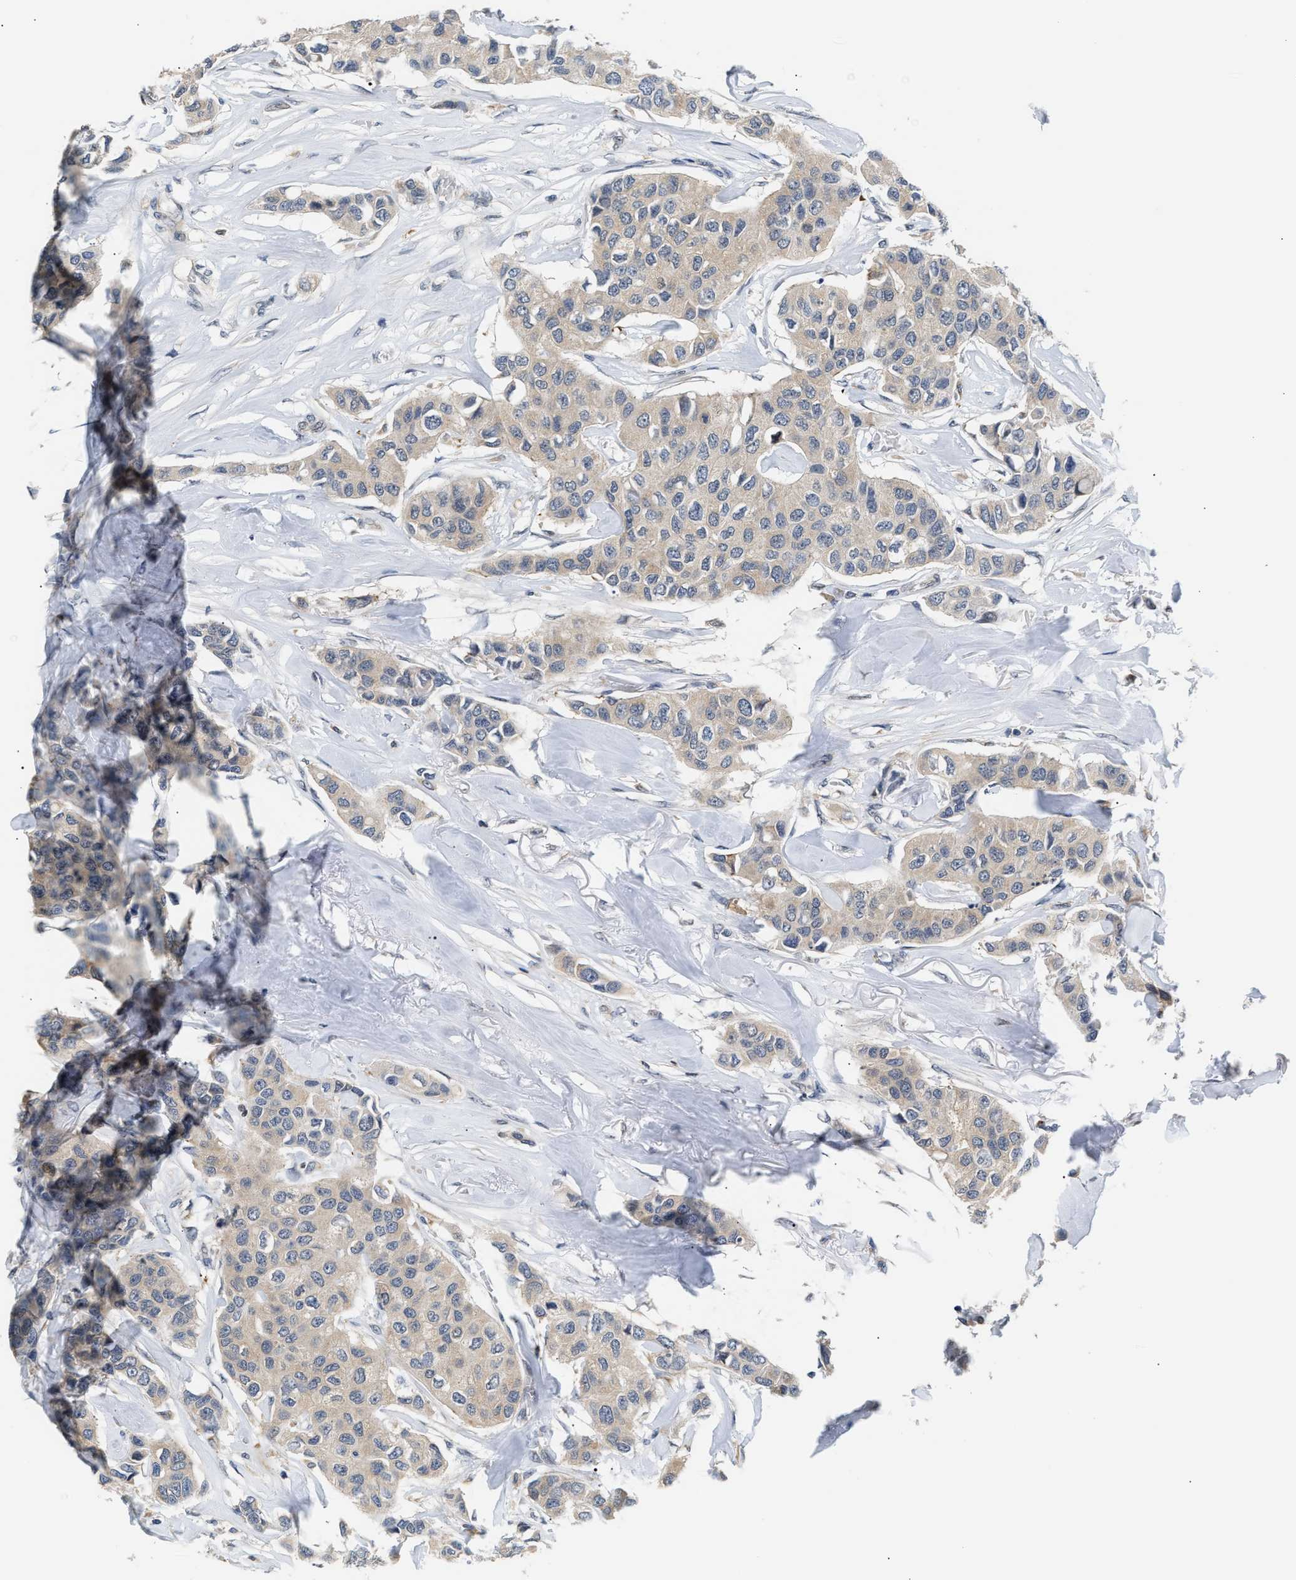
{"staining": {"intensity": "weak", "quantity": ">75%", "location": "cytoplasmic/membranous"}, "tissue": "breast cancer", "cell_type": "Tumor cells", "image_type": "cancer", "snomed": [{"axis": "morphology", "description": "Duct carcinoma"}, {"axis": "topography", "description": "Breast"}], "caption": "Immunohistochemical staining of breast cancer exhibits low levels of weak cytoplasmic/membranous protein positivity in approximately >75% of tumor cells.", "gene": "PPM1H", "patient": {"sex": "female", "age": 80}}